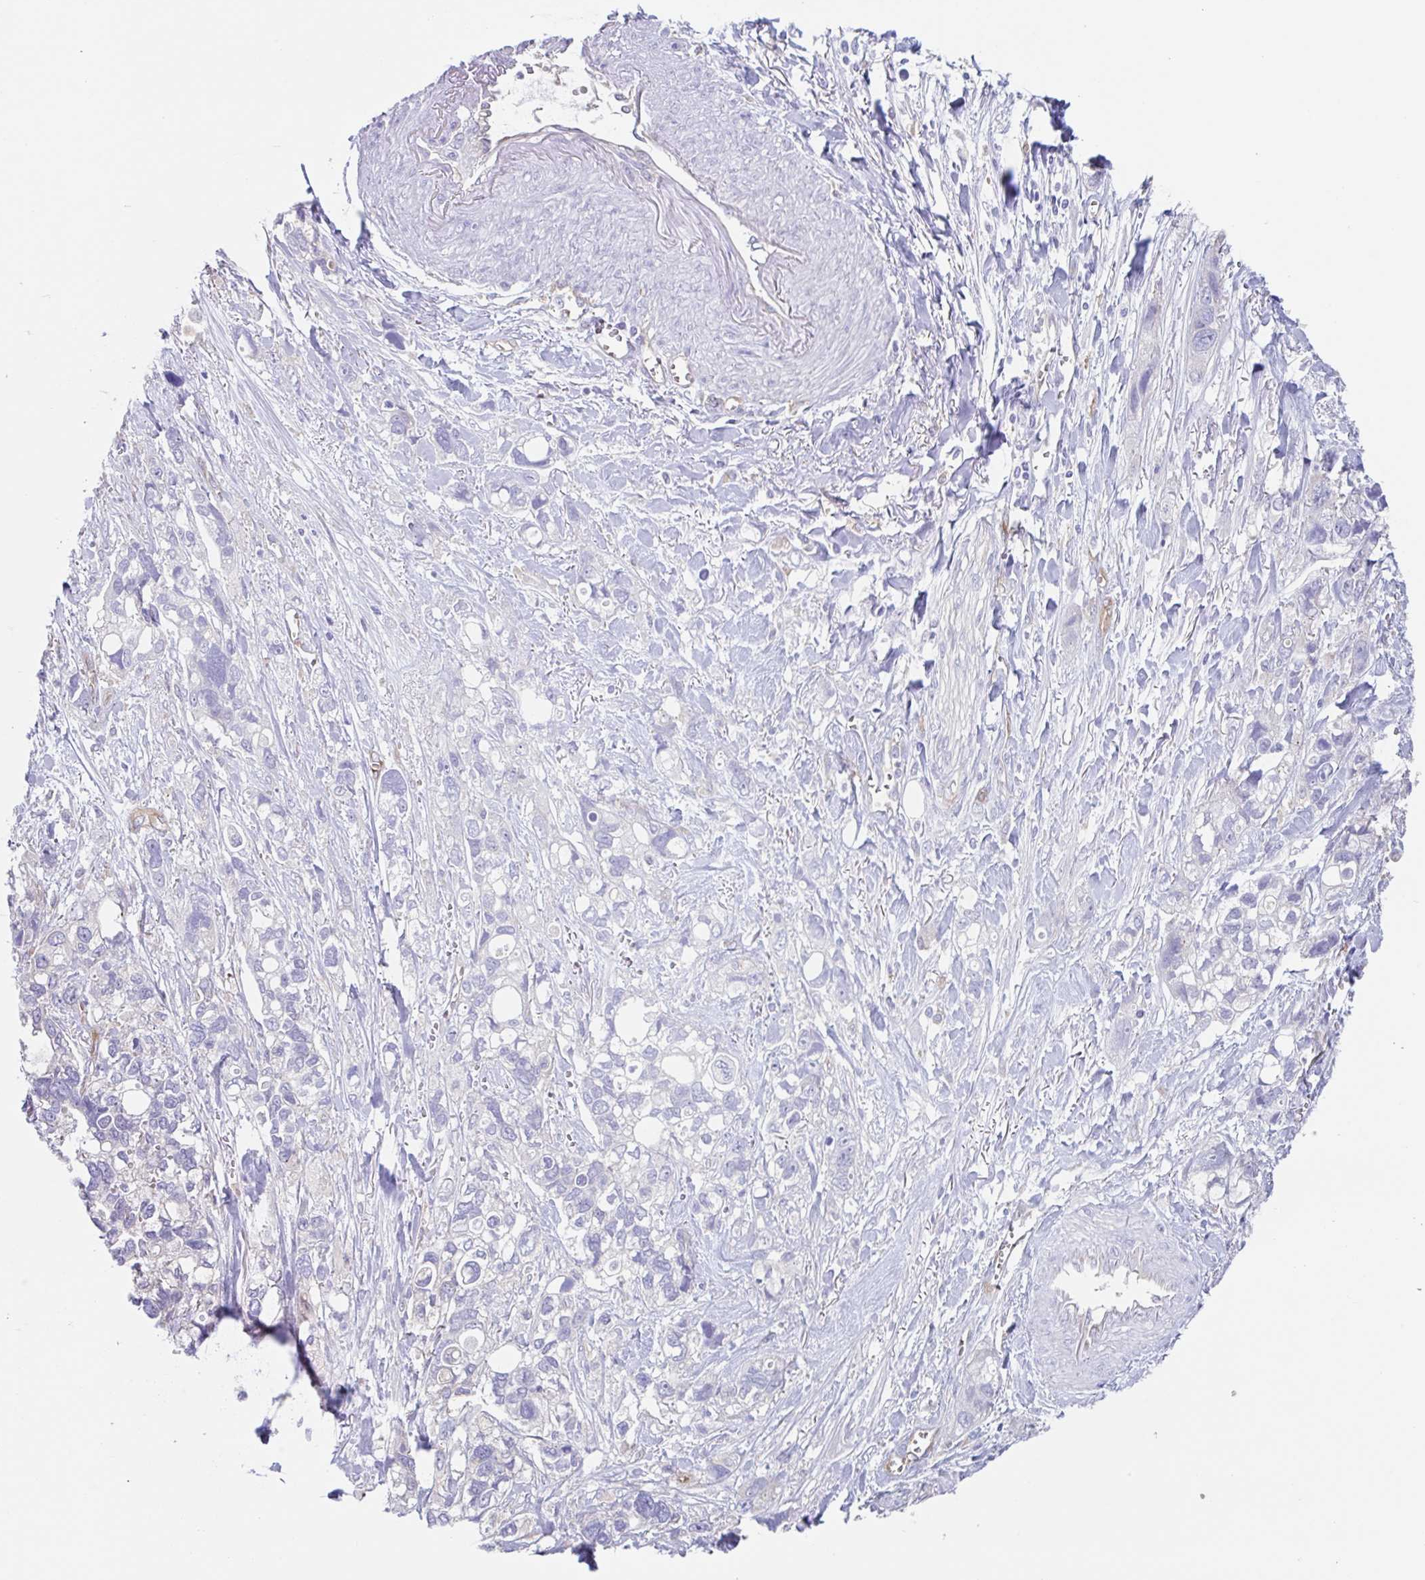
{"staining": {"intensity": "negative", "quantity": "none", "location": "none"}, "tissue": "stomach cancer", "cell_type": "Tumor cells", "image_type": "cancer", "snomed": [{"axis": "morphology", "description": "Adenocarcinoma, NOS"}, {"axis": "topography", "description": "Stomach, upper"}], "caption": "Tumor cells are negative for protein expression in human stomach adenocarcinoma.", "gene": "EHD4", "patient": {"sex": "female", "age": 81}}